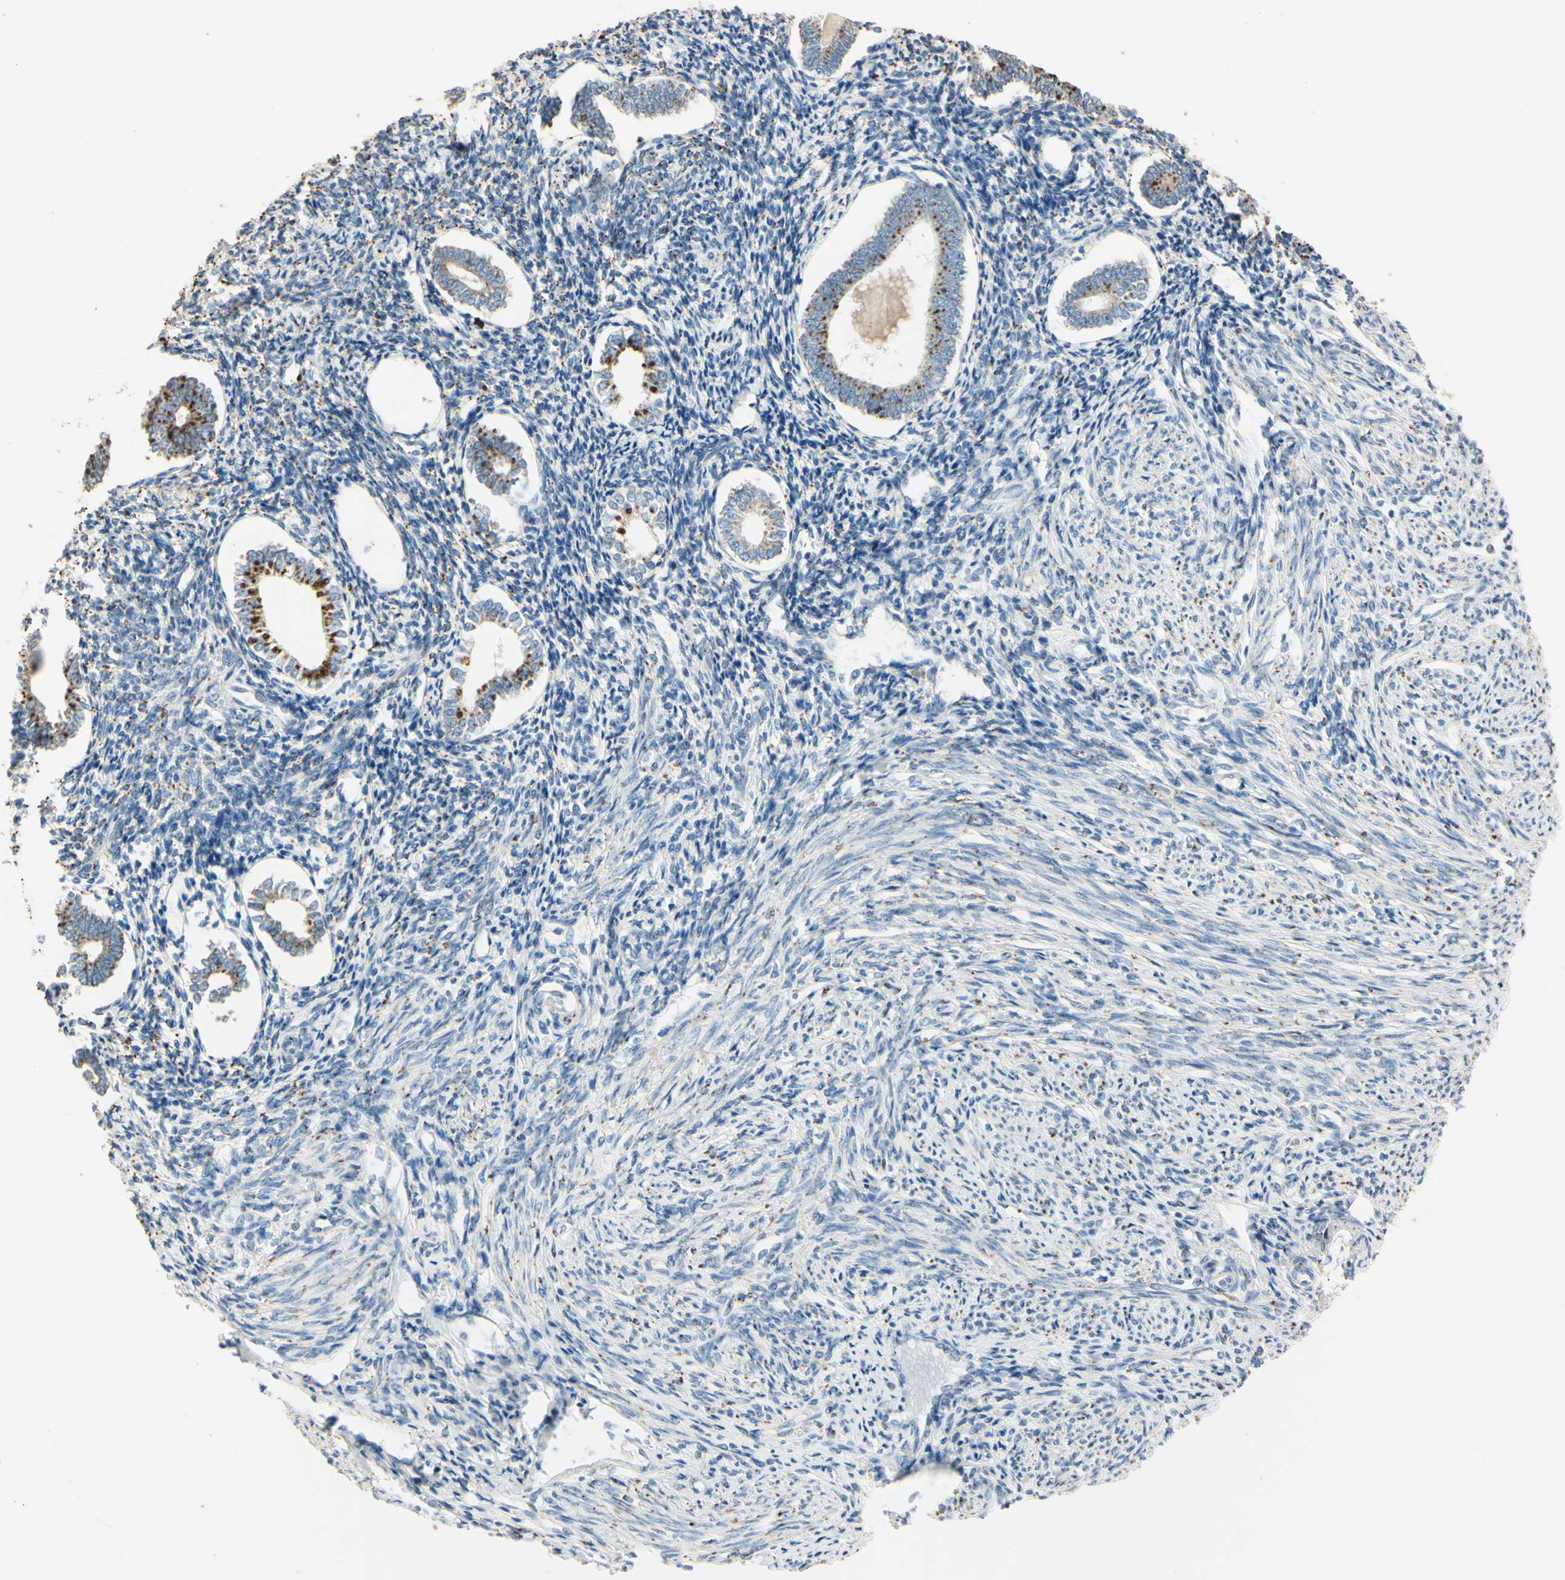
{"staining": {"intensity": "weak", "quantity": ">75%", "location": "cytoplasmic/membranous"}, "tissue": "endometrium", "cell_type": "Cells in endometrial stroma", "image_type": "normal", "snomed": [{"axis": "morphology", "description": "Normal tissue, NOS"}, {"axis": "topography", "description": "Endometrium"}], "caption": "Immunohistochemistry (IHC) staining of unremarkable endometrium, which exhibits low levels of weak cytoplasmic/membranous expression in about >75% of cells in endometrial stroma indicating weak cytoplasmic/membranous protein positivity. The staining was performed using DAB (3,3'-diaminobenzidine) (brown) for protein detection and nuclei were counterstained in hematoxylin (blue).", "gene": "ANGPTL1", "patient": {"sex": "female", "age": 71}}